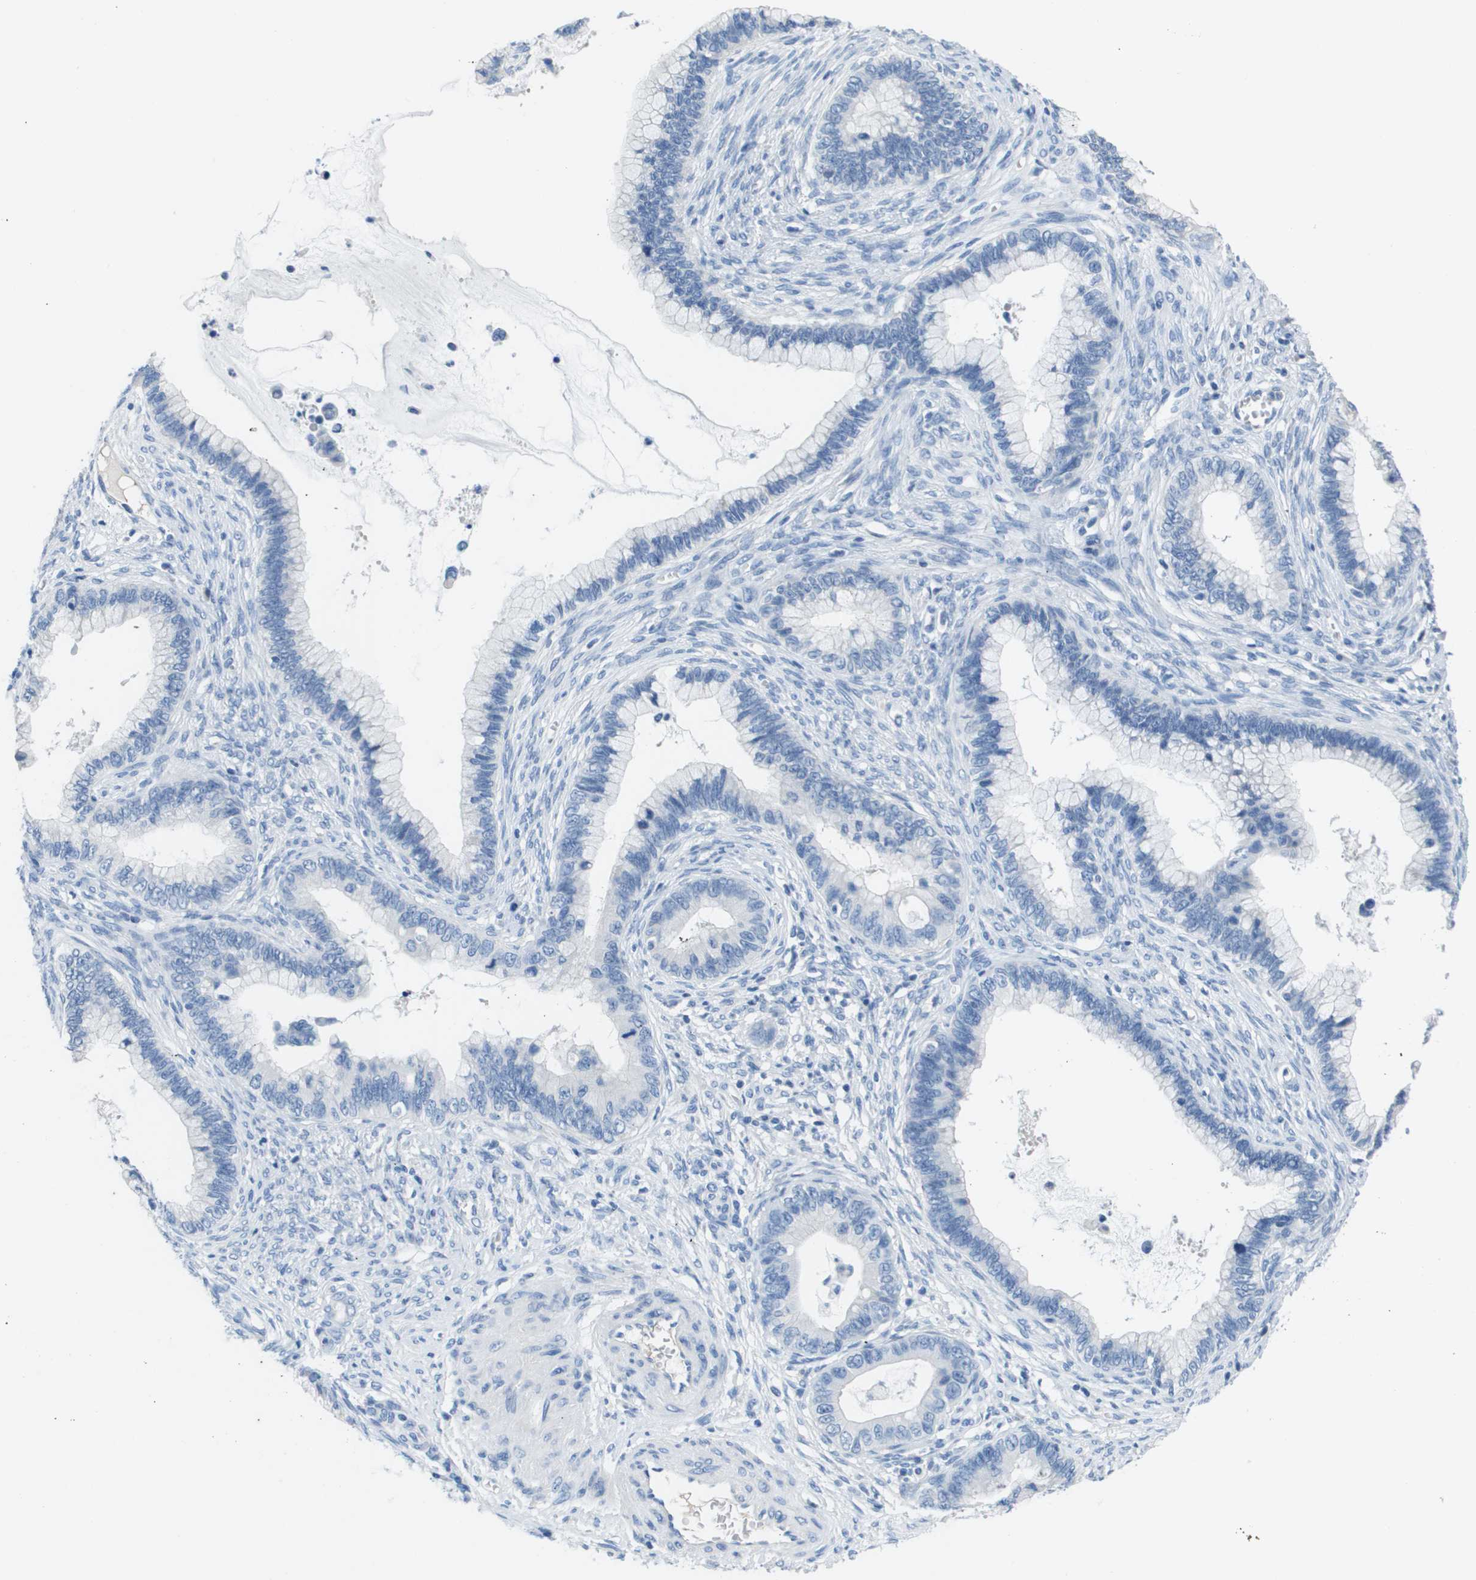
{"staining": {"intensity": "negative", "quantity": "none", "location": "none"}, "tissue": "cervical cancer", "cell_type": "Tumor cells", "image_type": "cancer", "snomed": [{"axis": "morphology", "description": "Adenocarcinoma, NOS"}, {"axis": "topography", "description": "Cervix"}], "caption": "This is a image of immunohistochemistry staining of cervical cancer, which shows no positivity in tumor cells.", "gene": "NCS1", "patient": {"sex": "female", "age": 44}}